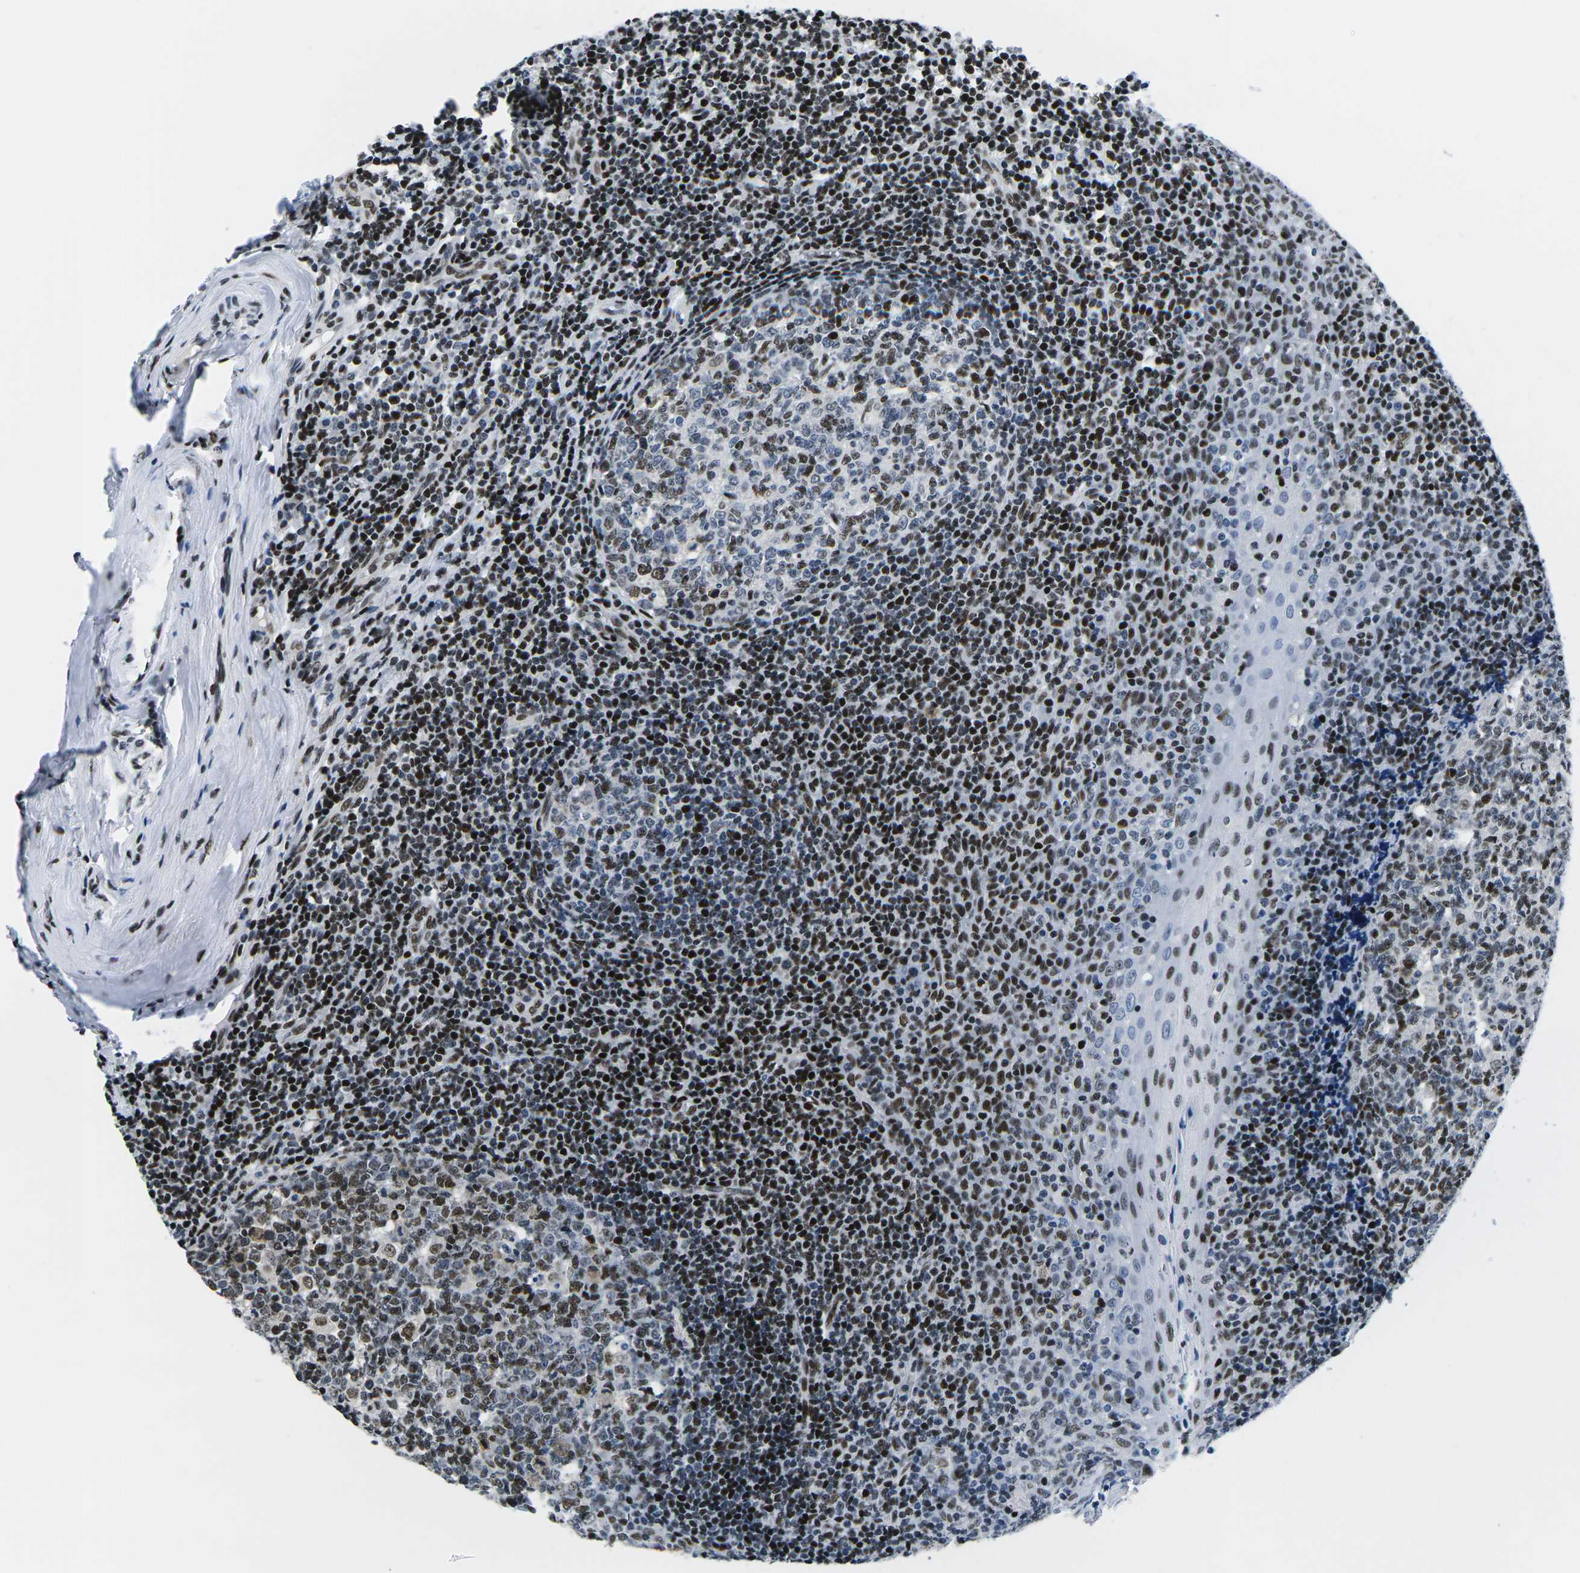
{"staining": {"intensity": "strong", "quantity": ">75%", "location": "nuclear"}, "tissue": "tonsil", "cell_type": "Germinal center cells", "image_type": "normal", "snomed": [{"axis": "morphology", "description": "Normal tissue, NOS"}, {"axis": "topography", "description": "Tonsil"}], "caption": "Germinal center cells display high levels of strong nuclear expression in about >75% of cells in unremarkable tonsil. The protein of interest is shown in brown color, while the nuclei are stained blue.", "gene": "ATF1", "patient": {"sex": "female", "age": 19}}